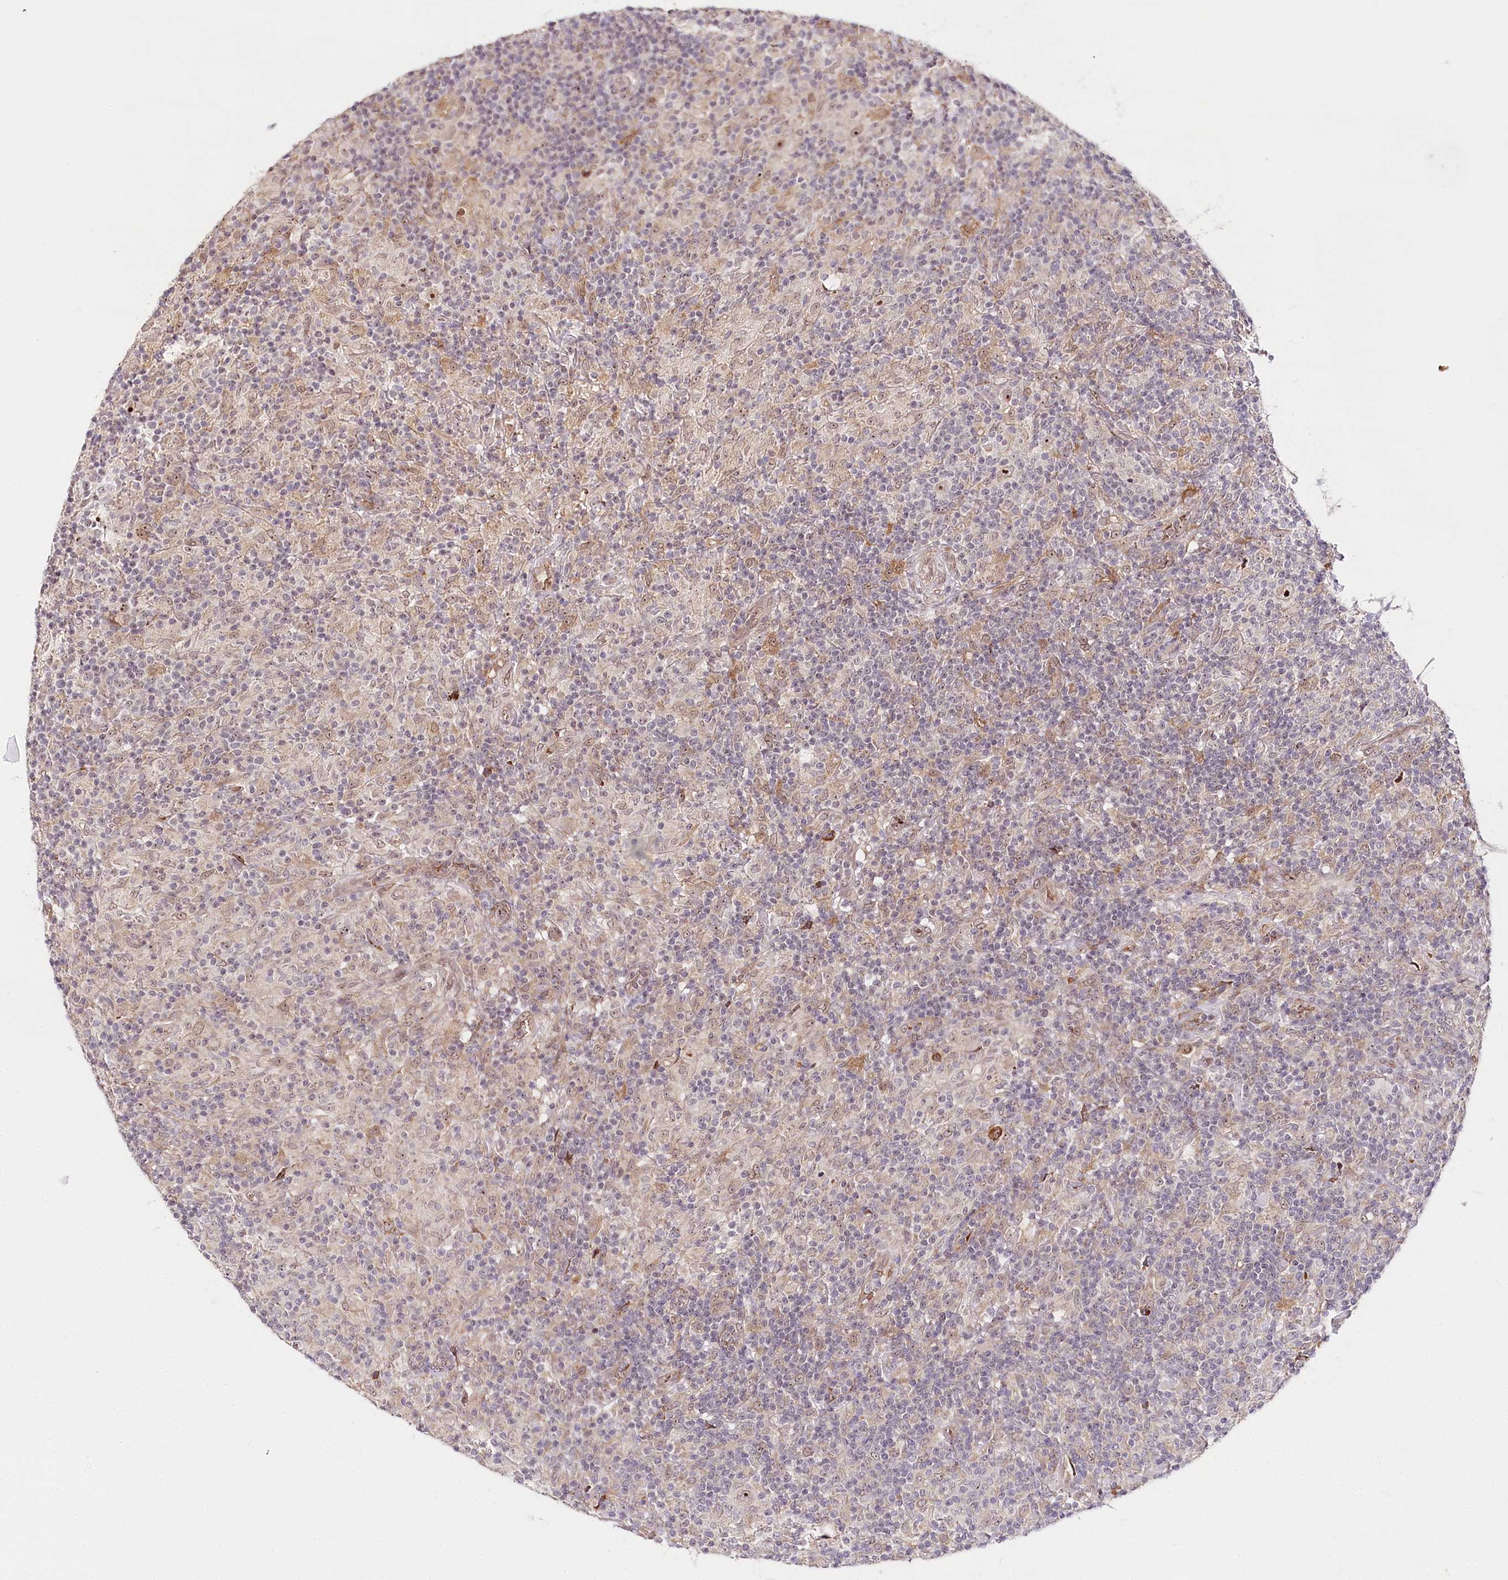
{"staining": {"intensity": "moderate", "quantity": ">75%", "location": "nuclear"}, "tissue": "lymphoma", "cell_type": "Tumor cells", "image_type": "cancer", "snomed": [{"axis": "morphology", "description": "Hodgkin's disease, NOS"}, {"axis": "topography", "description": "Lymph node"}], "caption": "Human Hodgkin's disease stained for a protein (brown) reveals moderate nuclear positive expression in approximately >75% of tumor cells.", "gene": "WDR36", "patient": {"sex": "male", "age": 70}}